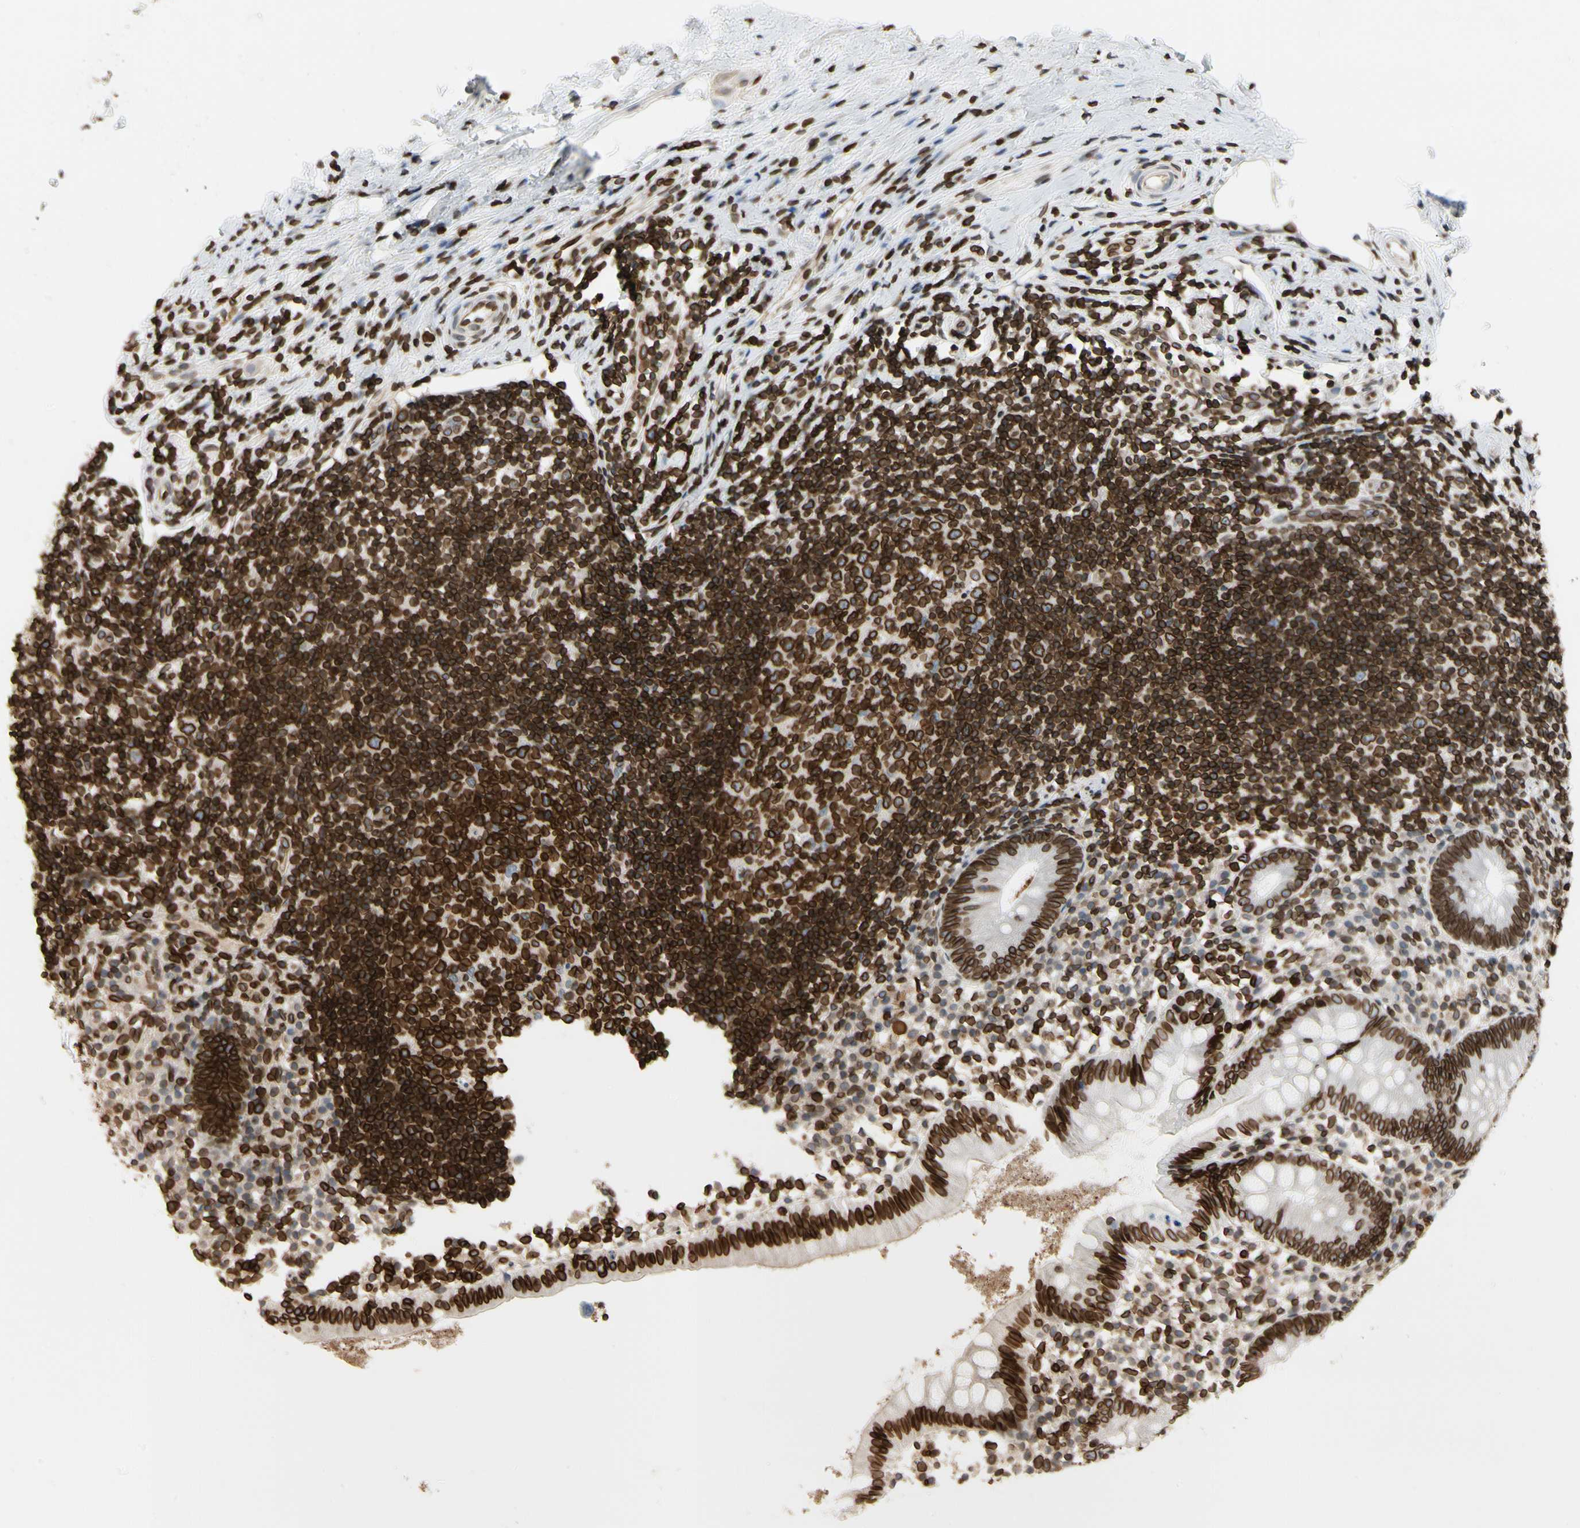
{"staining": {"intensity": "strong", "quantity": ">75%", "location": "cytoplasmic/membranous,nuclear"}, "tissue": "appendix", "cell_type": "Glandular cells", "image_type": "normal", "snomed": [{"axis": "morphology", "description": "Normal tissue, NOS"}, {"axis": "topography", "description": "Appendix"}], "caption": "Benign appendix reveals strong cytoplasmic/membranous,nuclear expression in approximately >75% of glandular cells, visualized by immunohistochemistry. The staining was performed using DAB to visualize the protein expression in brown, while the nuclei were stained in blue with hematoxylin (Magnification: 20x).", "gene": "TMPO", "patient": {"sex": "female", "age": 20}}